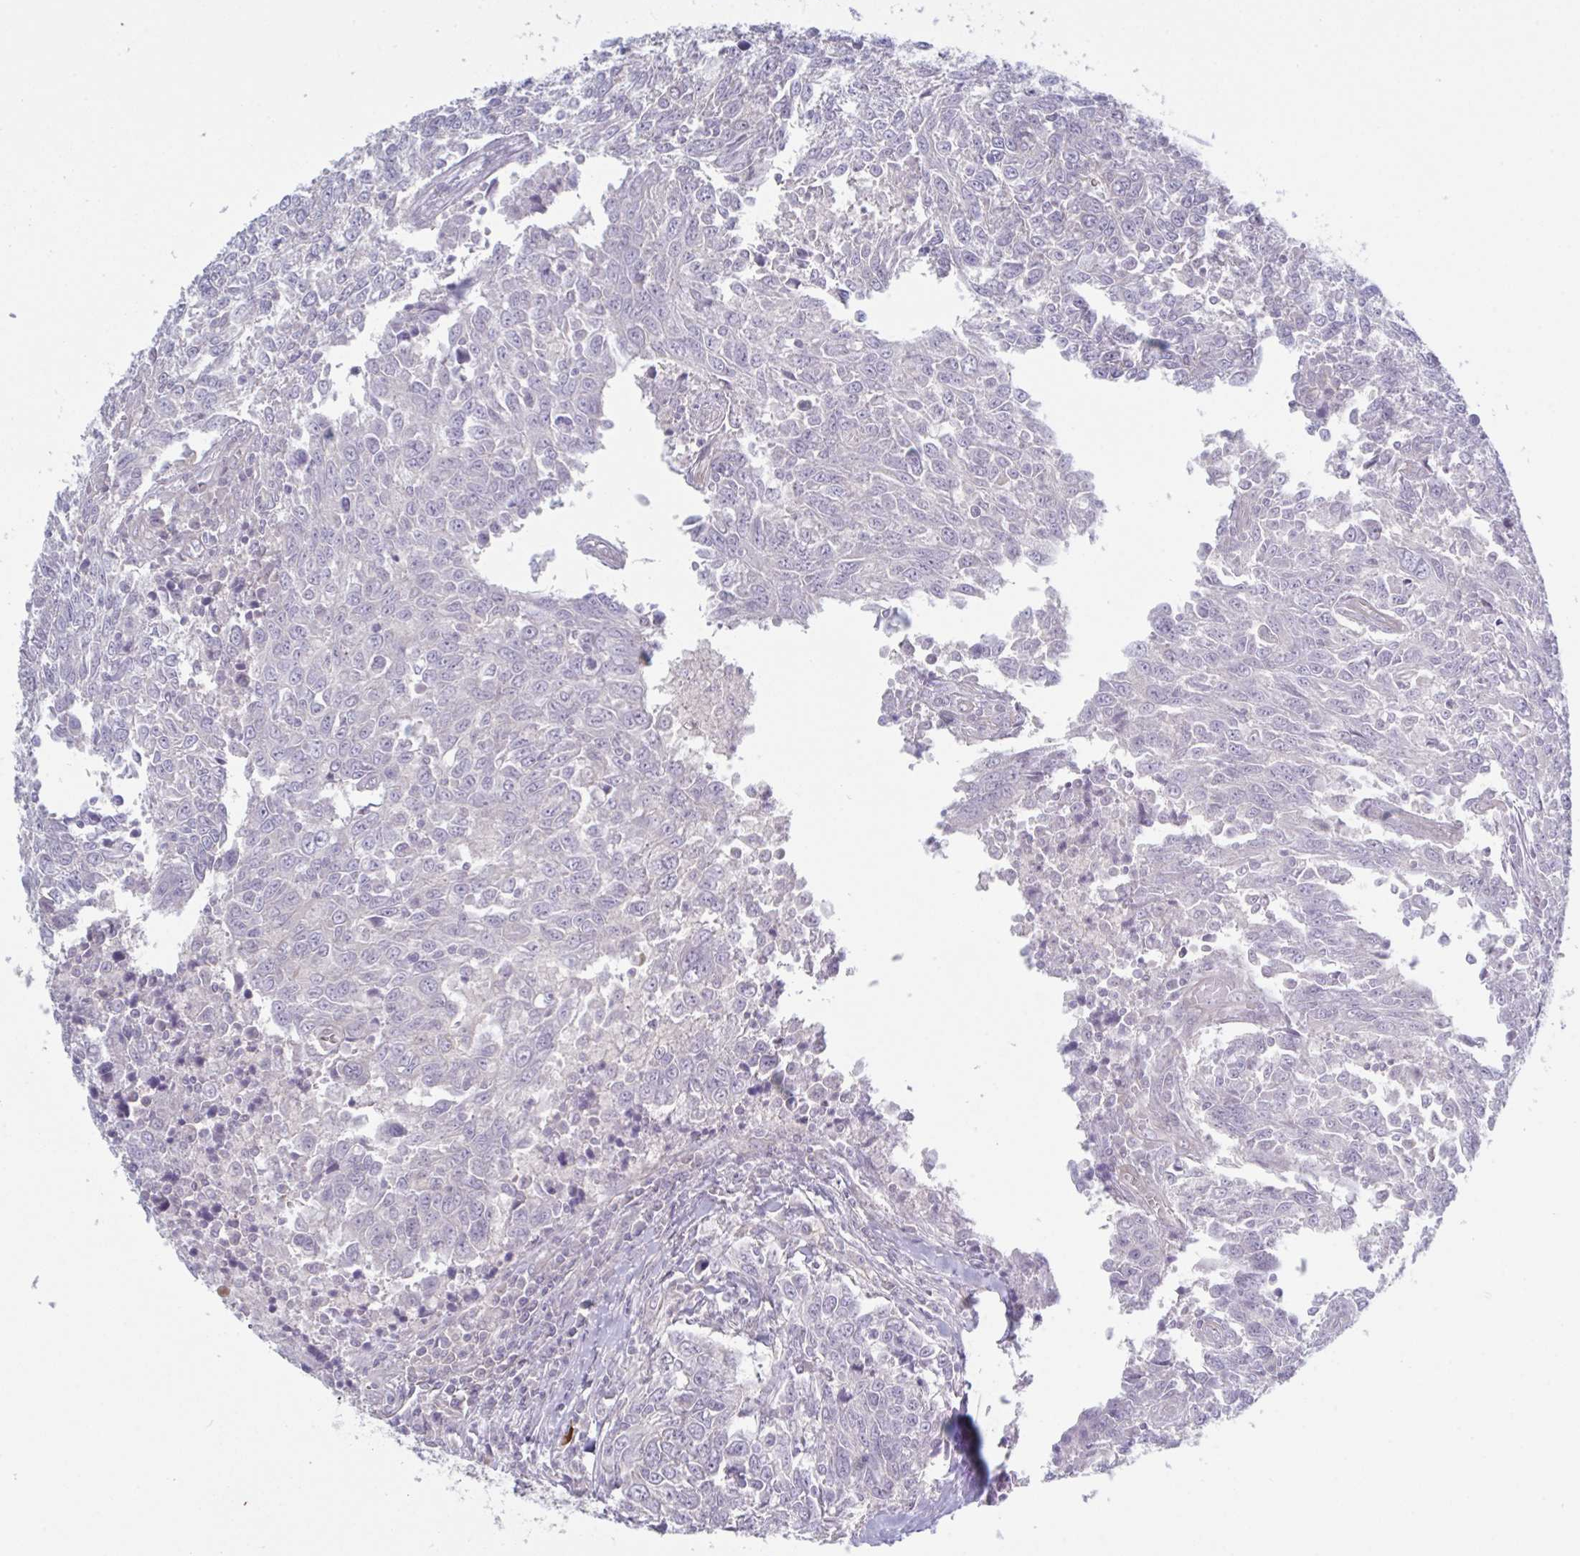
{"staining": {"intensity": "negative", "quantity": "none", "location": "none"}, "tissue": "breast cancer", "cell_type": "Tumor cells", "image_type": "cancer", "snomed": [{"axis": "morphology", "description": "Duct carcinoma"}, {"axis": "topography", "description": "Breast"}], "caption": "High magnification brightfield microscopy of breast invasive ductal carcinoma stained with DAB (3,3'-diaminobenzidine) (brown) and counterstained with hematoxylin (blue): tumor cells show no significant staining.", "gene": "STK26", "patient": {"sex": "female", "age": 50}}